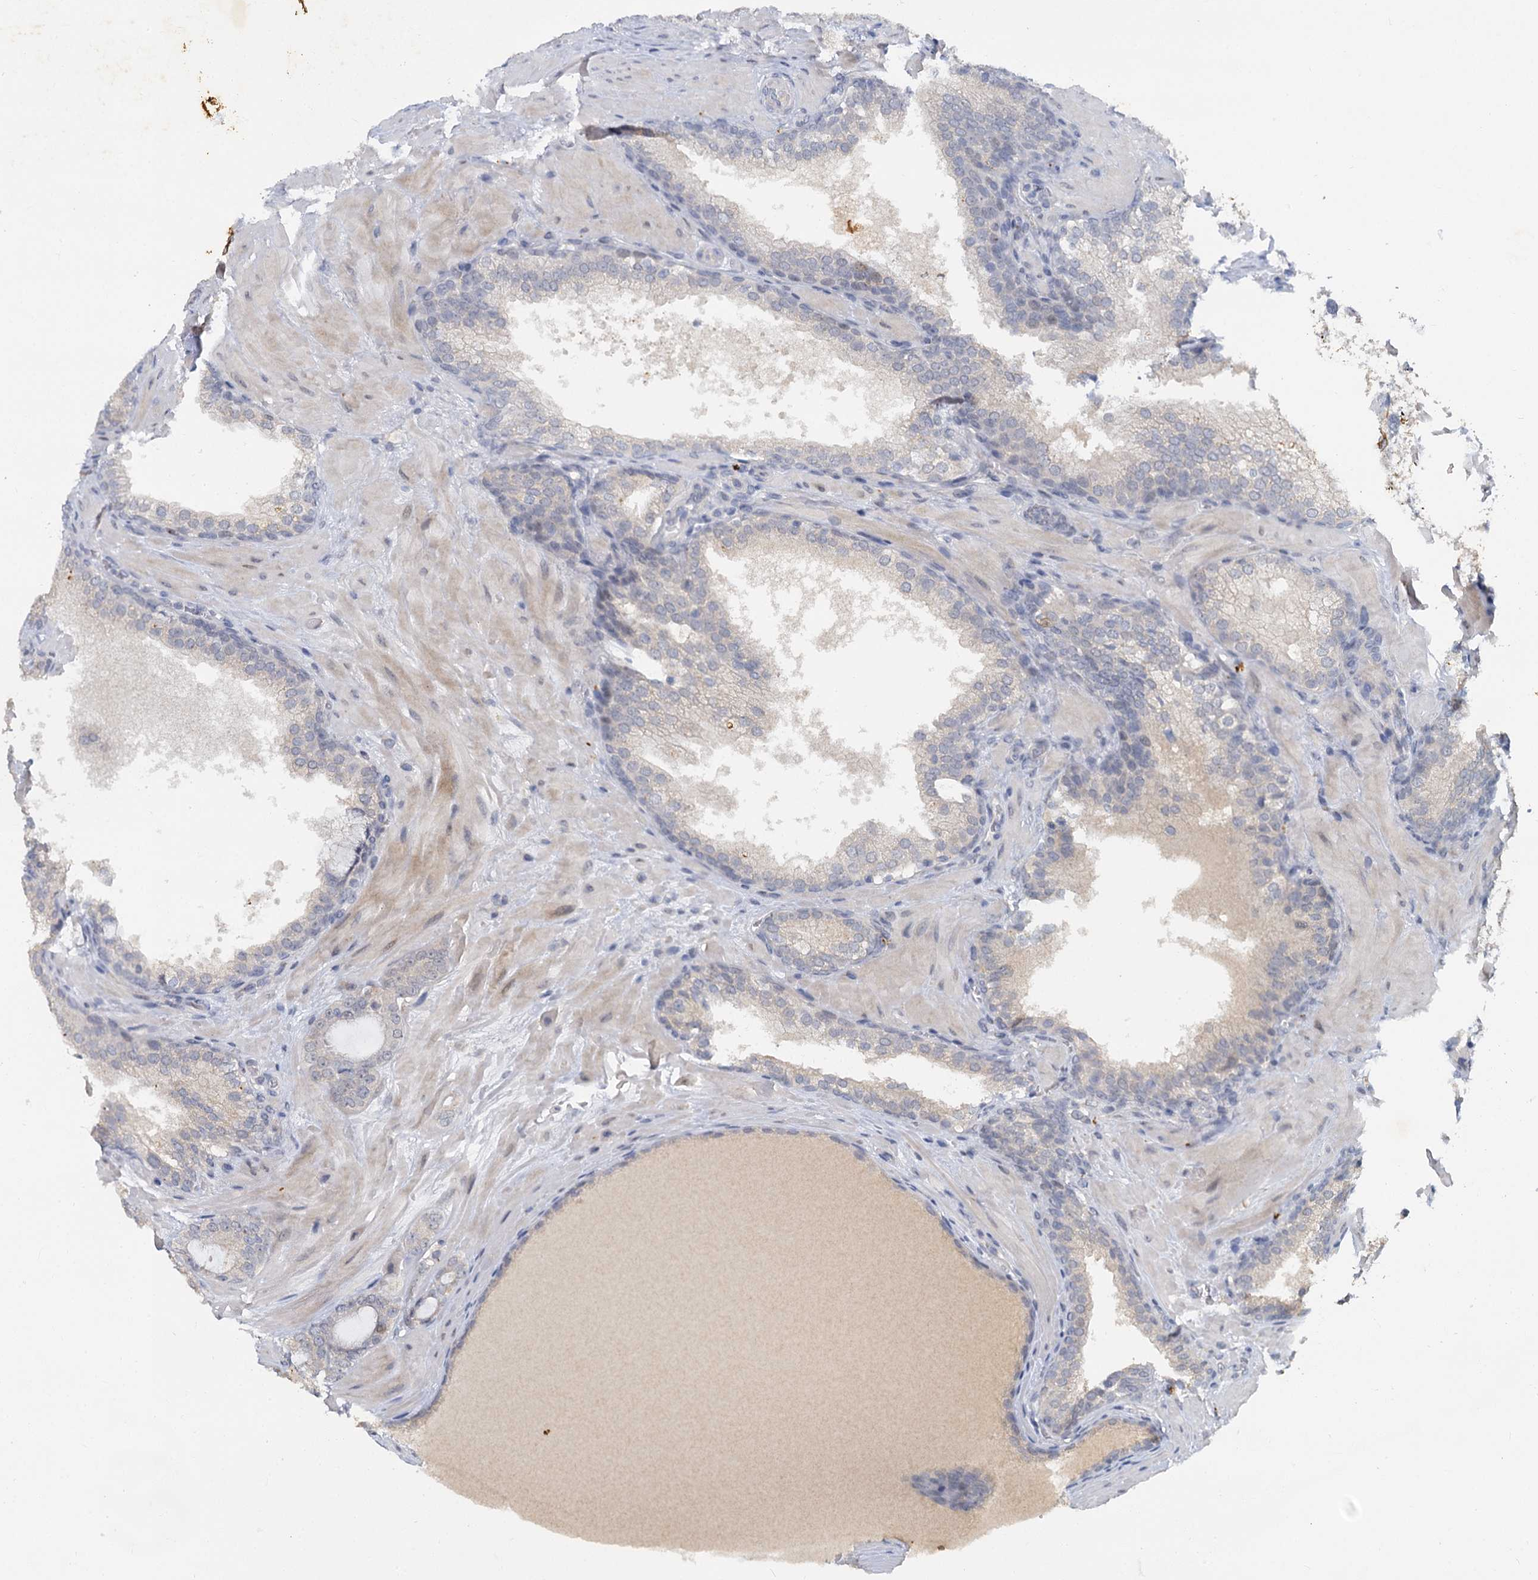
{"staining": {"intensity": "negative", "quantity": "none", "location": "none"}, "tissue": "prostate cancer", "cell_type": "Tumor cells", "image_type": "cancer", "snomed": [{"axis": "morphology", "description": "Adenocarcinoma, High grade"}, {"axis": "topography", "description": "Prostate"}], "caption": "High power microscopy photomicrograph of an IHC photomicrograph of high-grade adenocarcinoma (prostate), revealing no significant staining in tumor cells.", "gene": "MUCL1", "patient": {"sex": "male", "age": 60}}